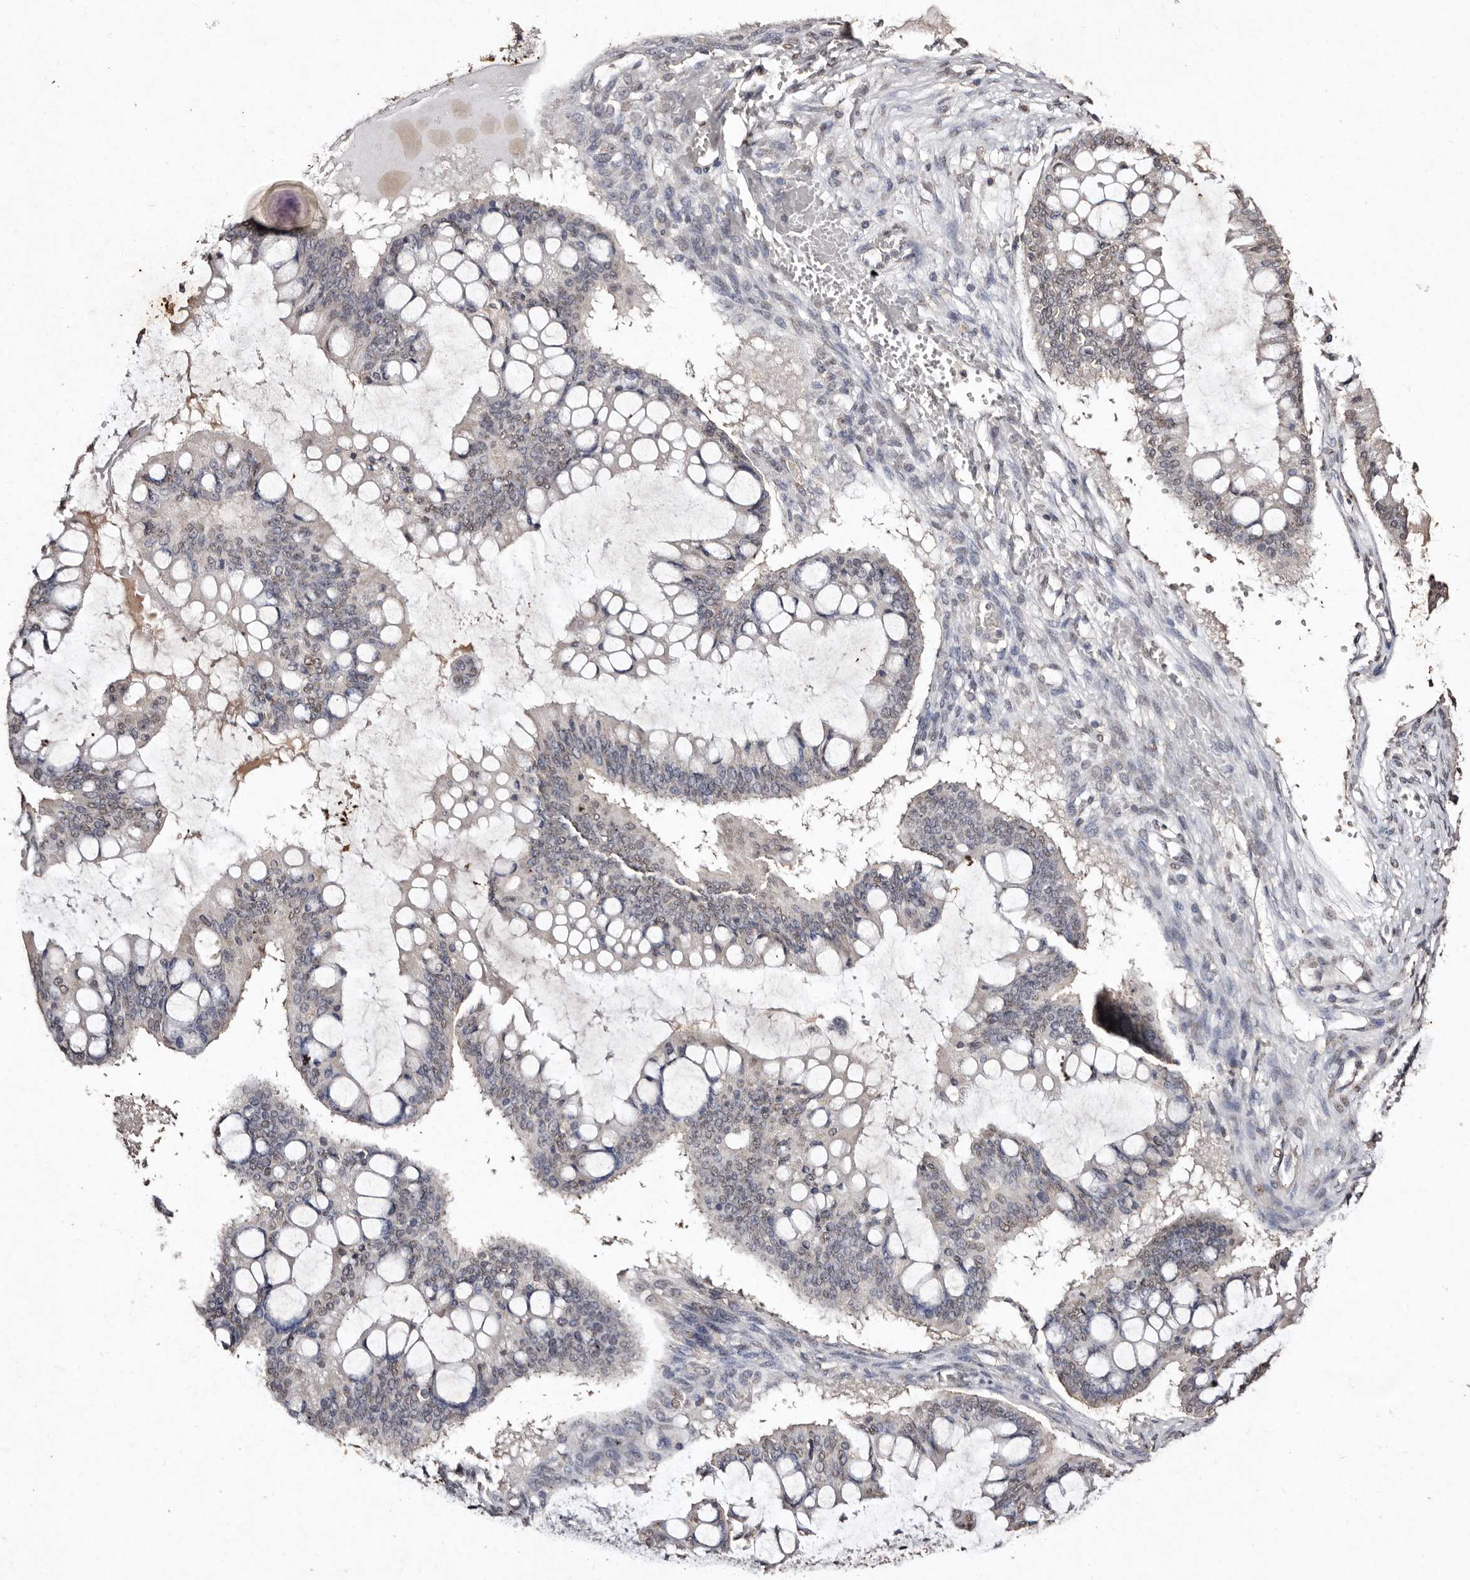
{"staining": {"intensity": "weak", "quantity": "<25%", "location": "nuclear"}, "tissue": "ovarian cancer", "cell_type": "Tumor cells", "image_type": "cancer", "snomed": [{"axis": "morphology", "description": "Cystadenocarcinoma, mucinous, NOS"}, {"axis": "topography", "description": "Ovary"}], "caption": "Ovarian mucinous cystadenocarcinoma was stained to show a protein in brown. There is no significant positivity in tumor cells.", "gene": "ERBB4", "patient": {"sex": "female", "age": 73}}